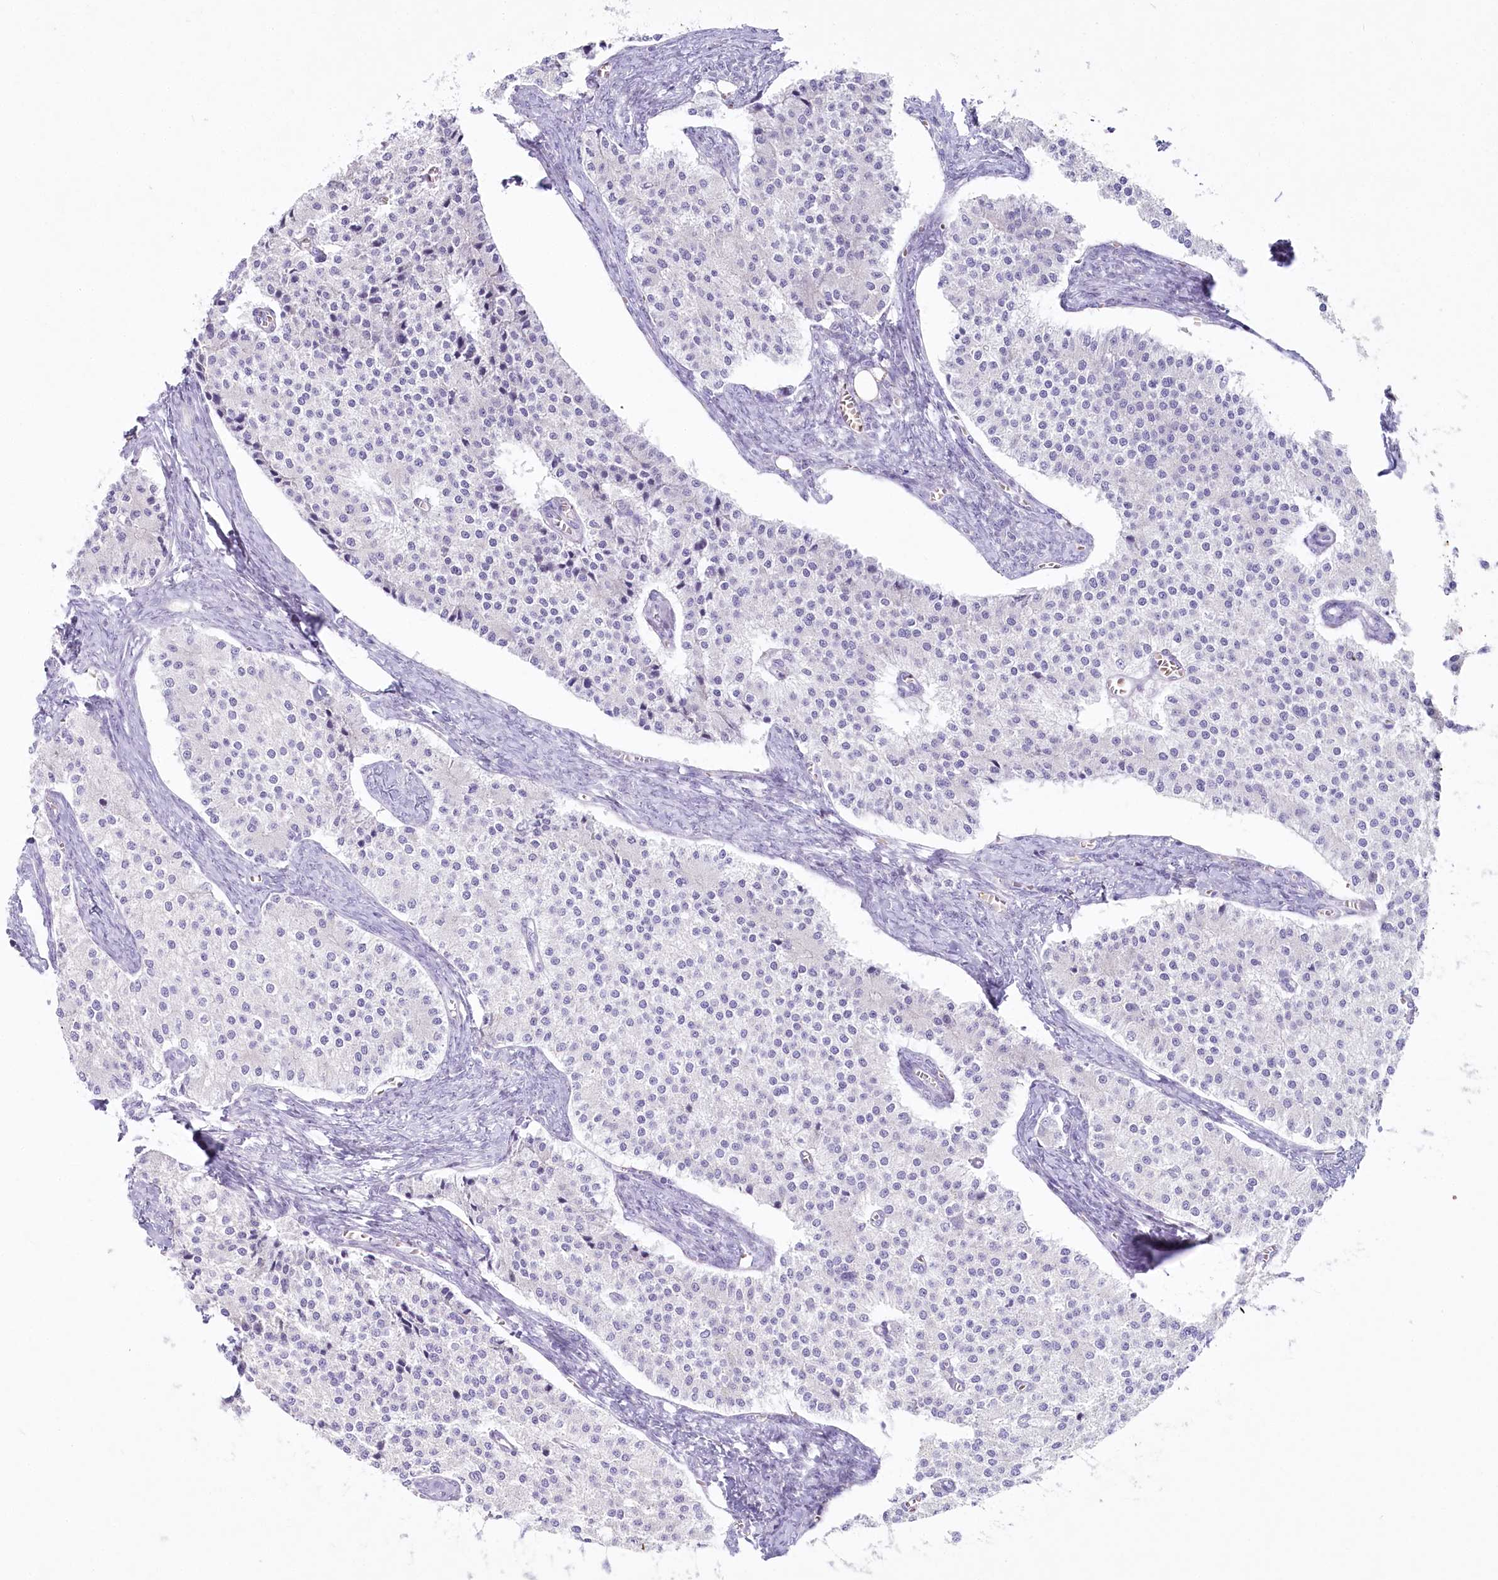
{"staining": {"intensity": "negative", "quantity": "none", "location": "none"}, "tissue": "carcinoid", "cell_type": "Tumor cells", "image_type": "cancer", "snomed": [{"axis": "morphology", "description": "Carcinoid, malignant, NOS"}, {"axis": "topography", "description": "Colon"}], "caption": "High power microscopy image of an IHC histopathology image of carcinoid, revealing no significant expression in tumor cells. Brightfield microscopy of immunohistochemistry stained with DAB (3,3'-diaminobenzidine) (brown) and hematoxylin (blue), captured at high magnification.", "gene": "IFIT5", "patient": {"sex": "female", "age": 52}}